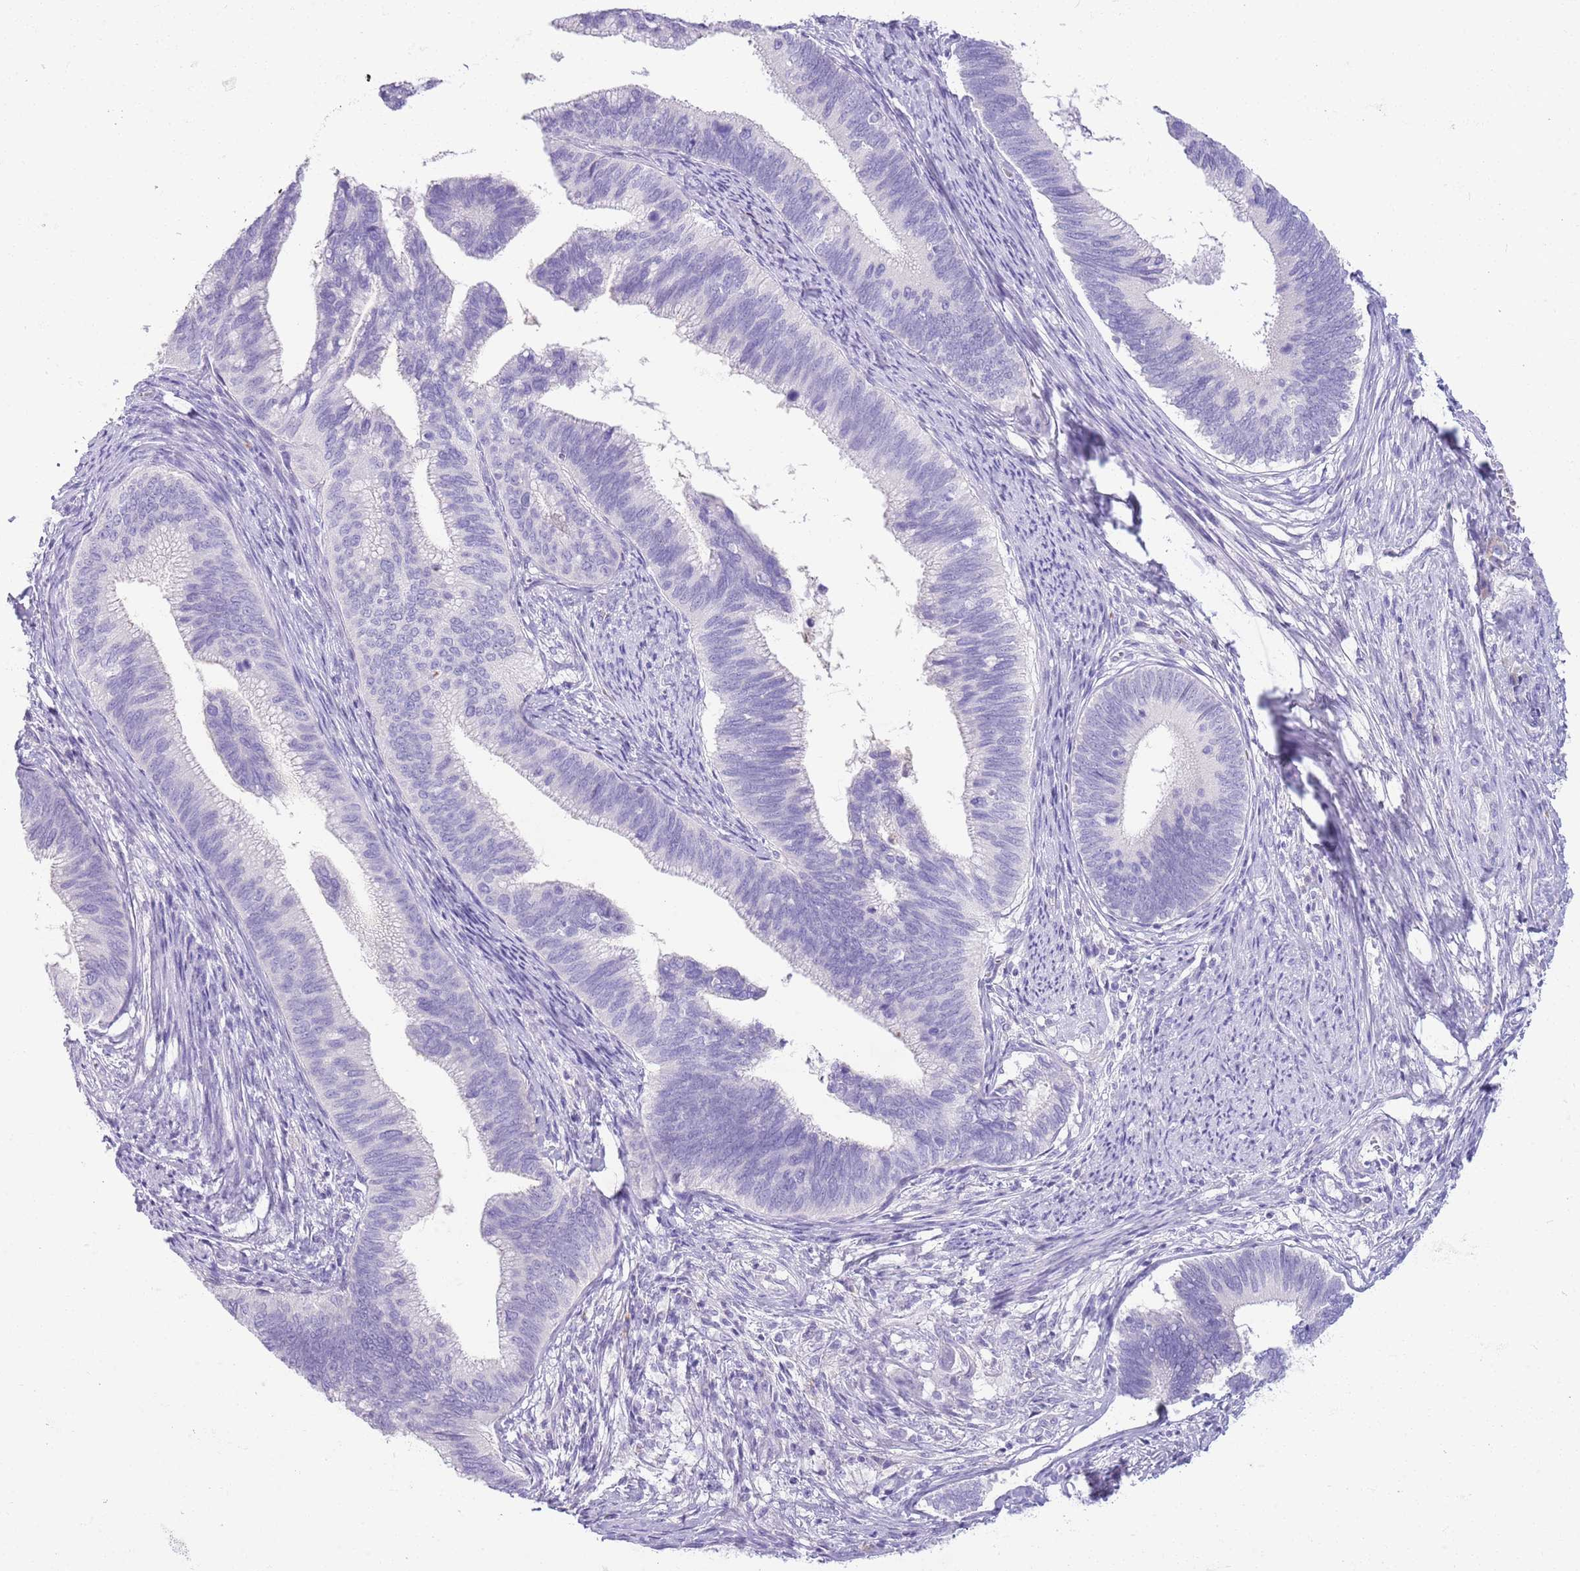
{"staining": {"intensity": "negative", "quantity": "none", "location": "none"}, "tissue": "cervical cancer", "cell_type": "Tumor cells", "image_type": "cancer", "snomed": [{"axis": "morphology", "description": "Adenocarcinoma, NOS"}, {"axis": "topography", "description": "Cervix"}], "caption": "Cervical cancer stained for a protein using IHC shows no staining tumor cells.", "gene": "TOX2", "patient": {"sex": "female", "age": 42}}